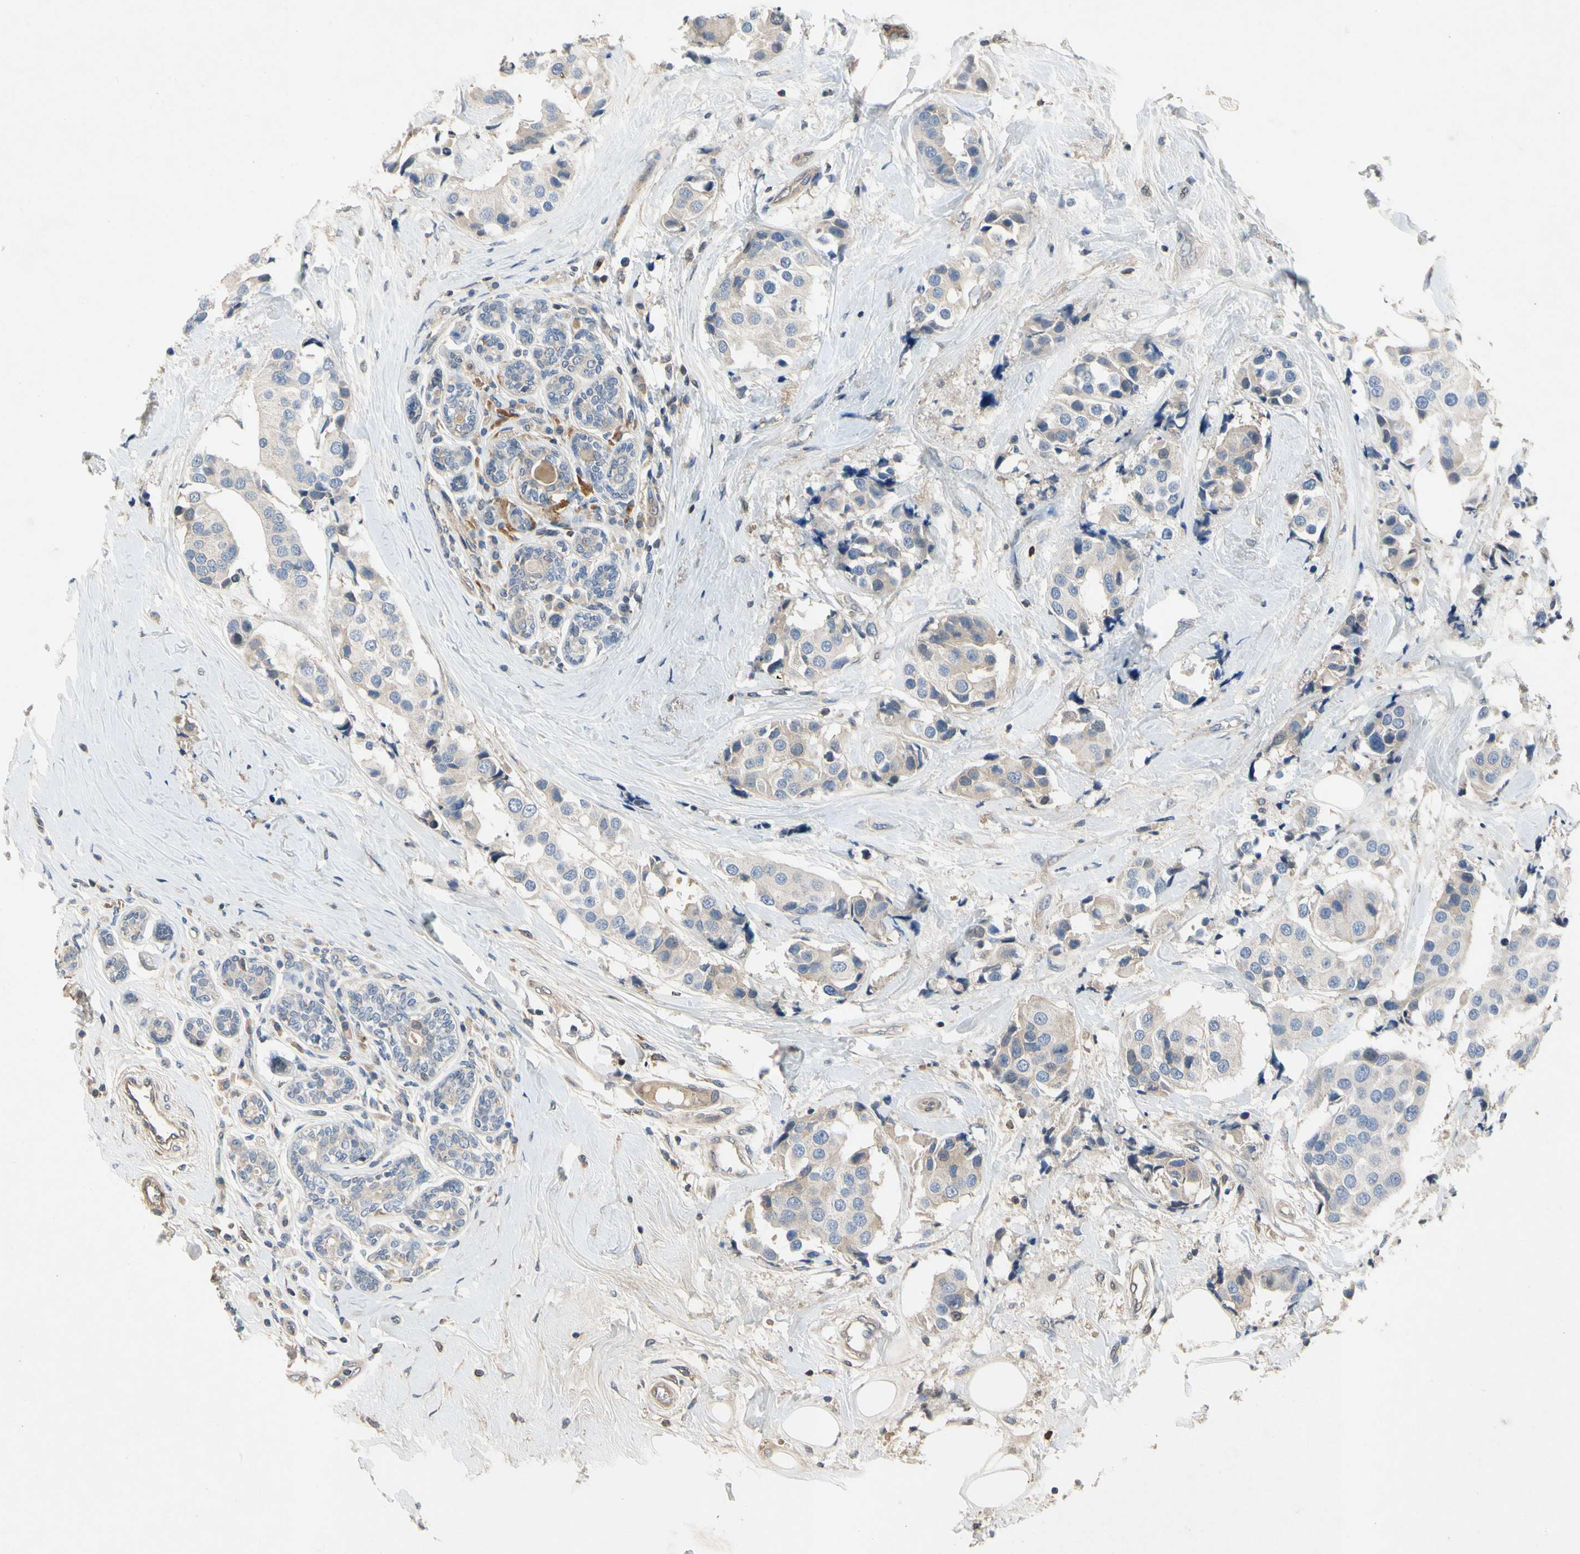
{"staining": {"intensity": "weak", "quantity": "<25%", "location": "cytoplasmic/membranous"}, "tissue": "breast cancer", "cell_type": "Tumor cells", "image_type": "cancer", "snomed": [{"axis": "morphology", "description": "Normal tissue, NOS"}, {"axis": "morphology", "description": "Duct carcinoma"}, {"axis": "topography", "description": "Breast"}], "caption": "Tumor cells are negative for protein expression in human breast cancer. (DAB (3,3'-diaminobenzidine) immunohistochemistry (IHC), high magnification).", "gene": "CRTAC1", "patient": {"sex": "female", "age": 39}}